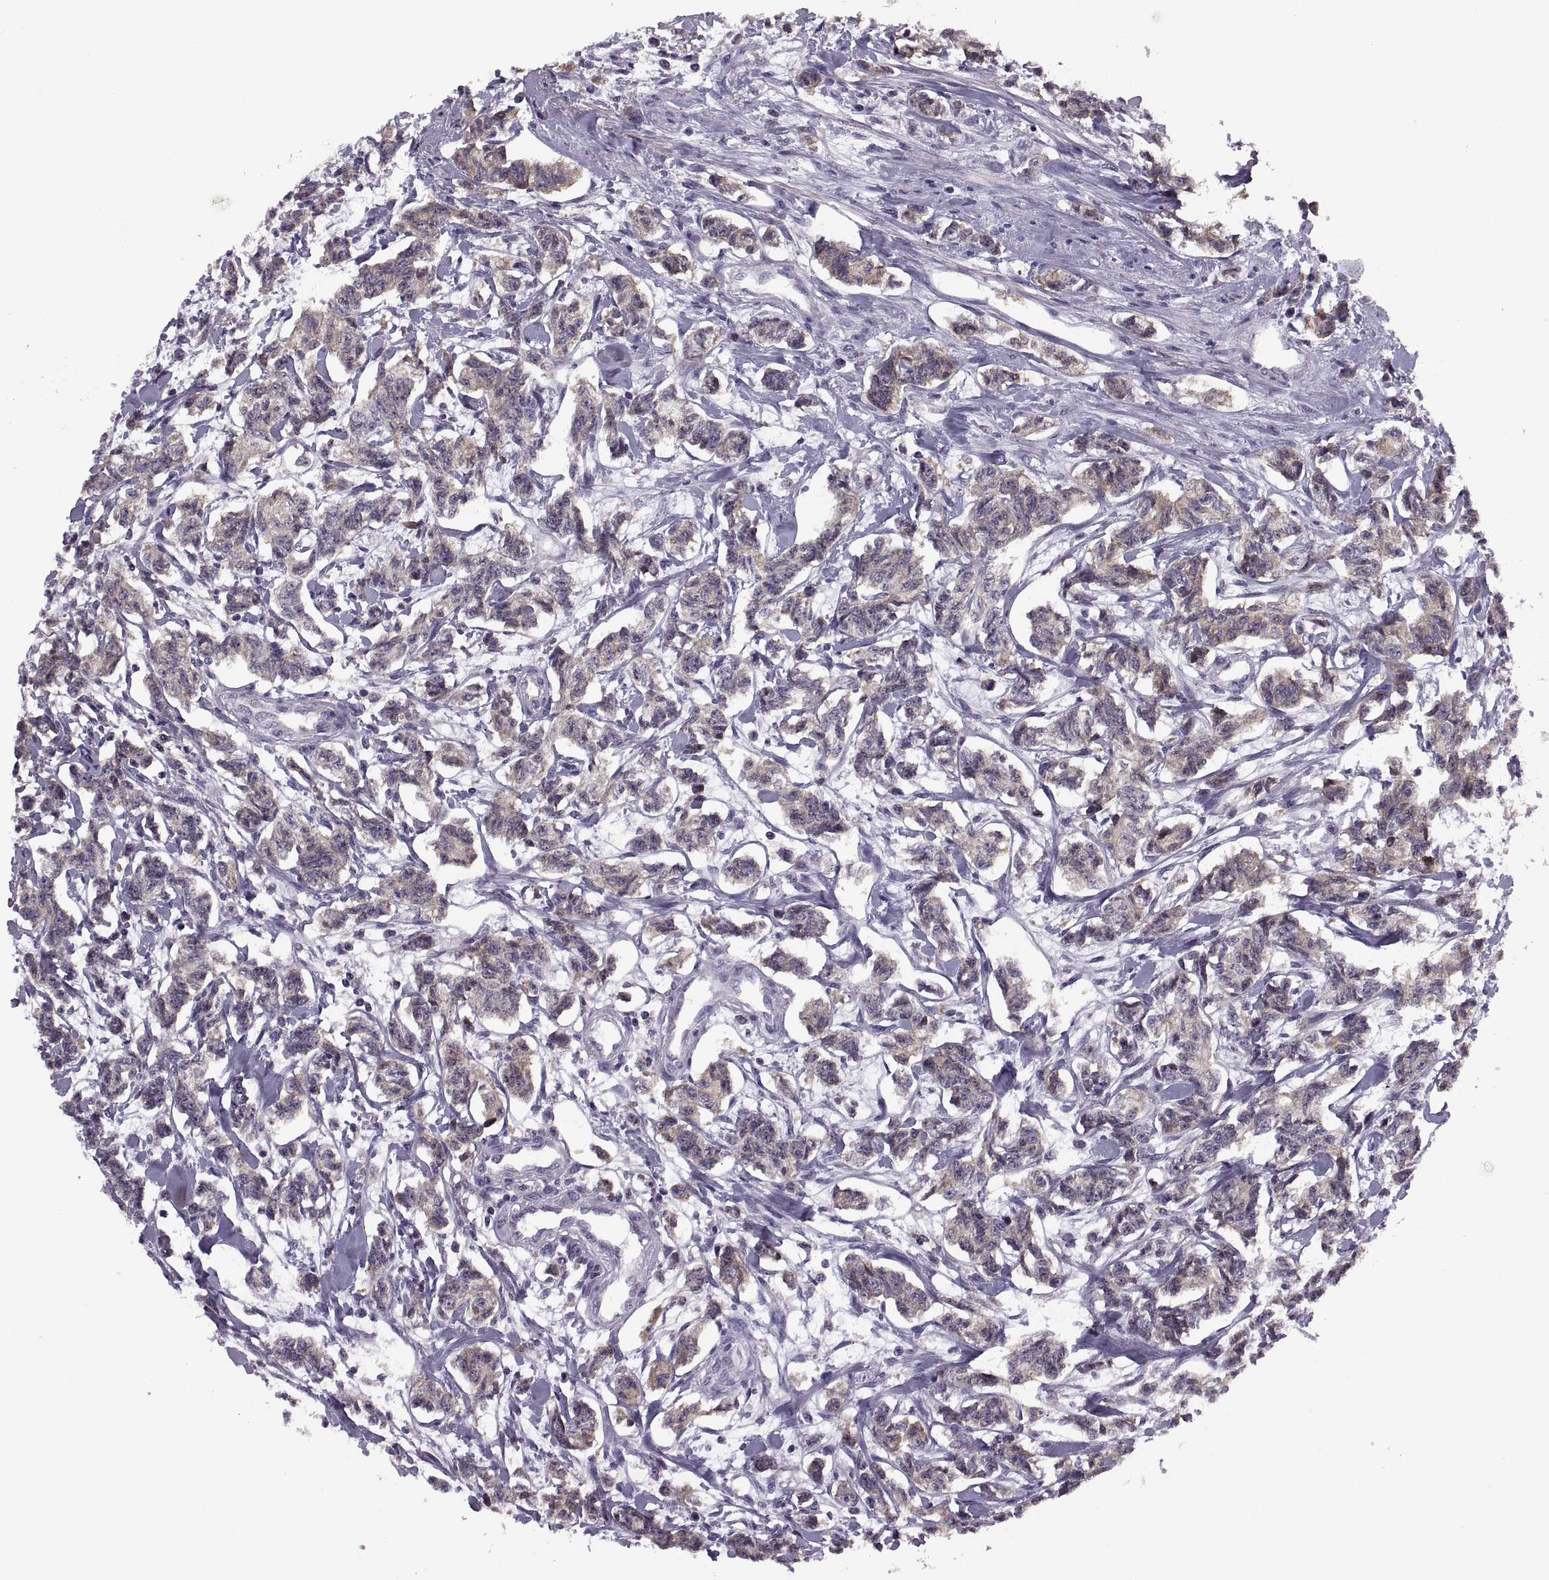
{"staining": {"intensity": "weak", "quantity": ">75%", "location": "cytoplasmic/membranous"}, "tissue": "carcinoid", "cell_type": "Tumor cells", "image_type": "cancer", "snomed": [{"axis": "morphology", "description": "Carcinoid, malignant, NOS"}, {"axis": "topography", "description": "Kidney"}], "caption": "Tumor cells reveal weak cytoplasmic/membranous positivity in approximately >75% of cells in carcinoid.", "gene": "LETM2", "patient": {"sex": "female", "age": 41}}